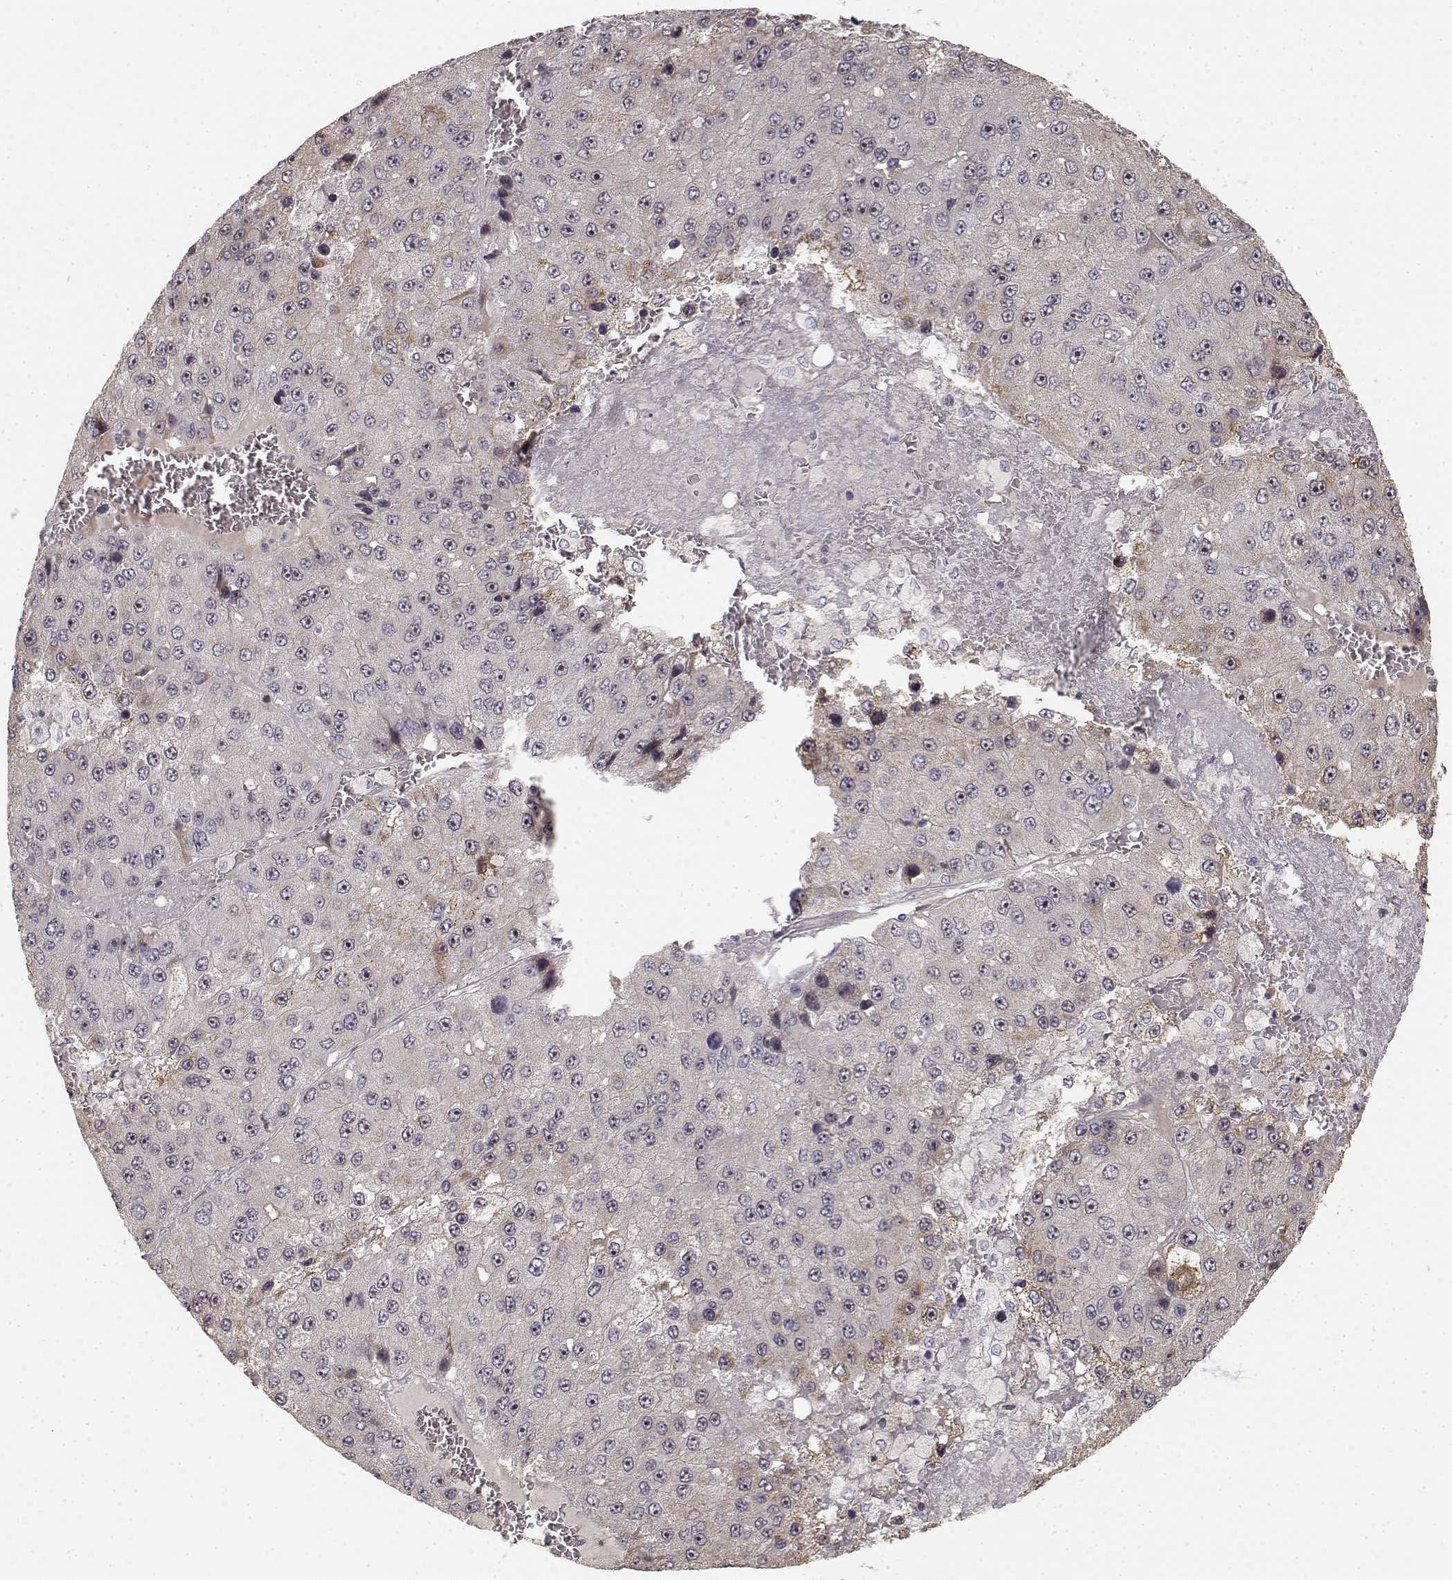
{"staining": {"intensity": "negative", "quantity": "none", "location": "none"}, "tissue": "liver cancer", "cell_type": "Tumor cells", "image_type": "cancer", "snomed": [{"axis": "morphology", "description": "Carcinoma, Hepatocellular, NOS"}, {"axis": "topography", "description": "Liver"}], "caption": "Protein analysis of hepatocellular carcinoma (liver) demonstrates no significant expression in tumor cells.", "gene": "MED12L", "patient": {"sex": "female", "age": 73}}